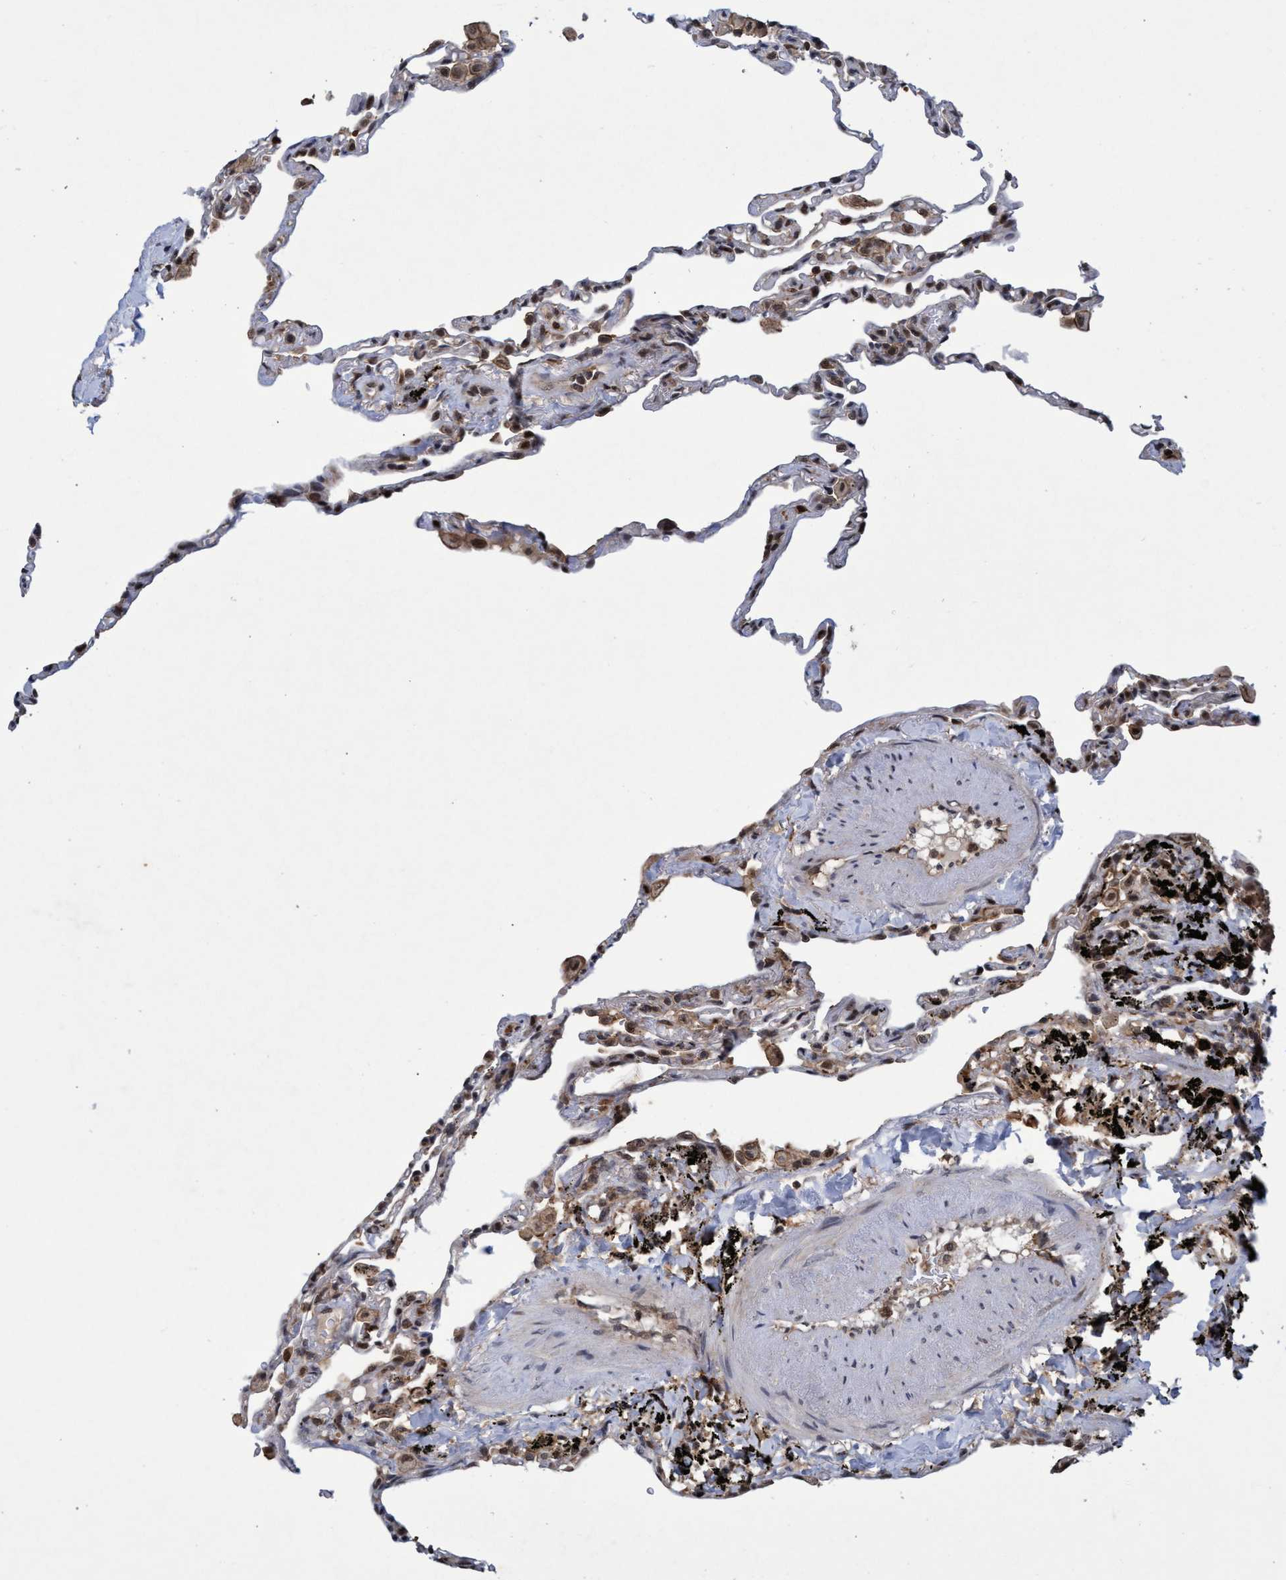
{"staining": {"intensity": "weak", "quantity": "25%-75%", "location": "cytoplasmic/membranous,nuclear"}, "tissue": "lung", "cell_type": "Alveolar cells", "image_type": "normal", "snomed": [{"axis": "morphology", "description": "Normal tissue, NOS"}, {"axis": "topography", "description": "Lung"}], "caption": "Alveolar cells display weak cytoplasmic/membranous,nuclear positivity in approximately 25%-75% of cells in normal lung.", "gene": "GTF2F1", "patient": {"sex": "male", "age": 59}}